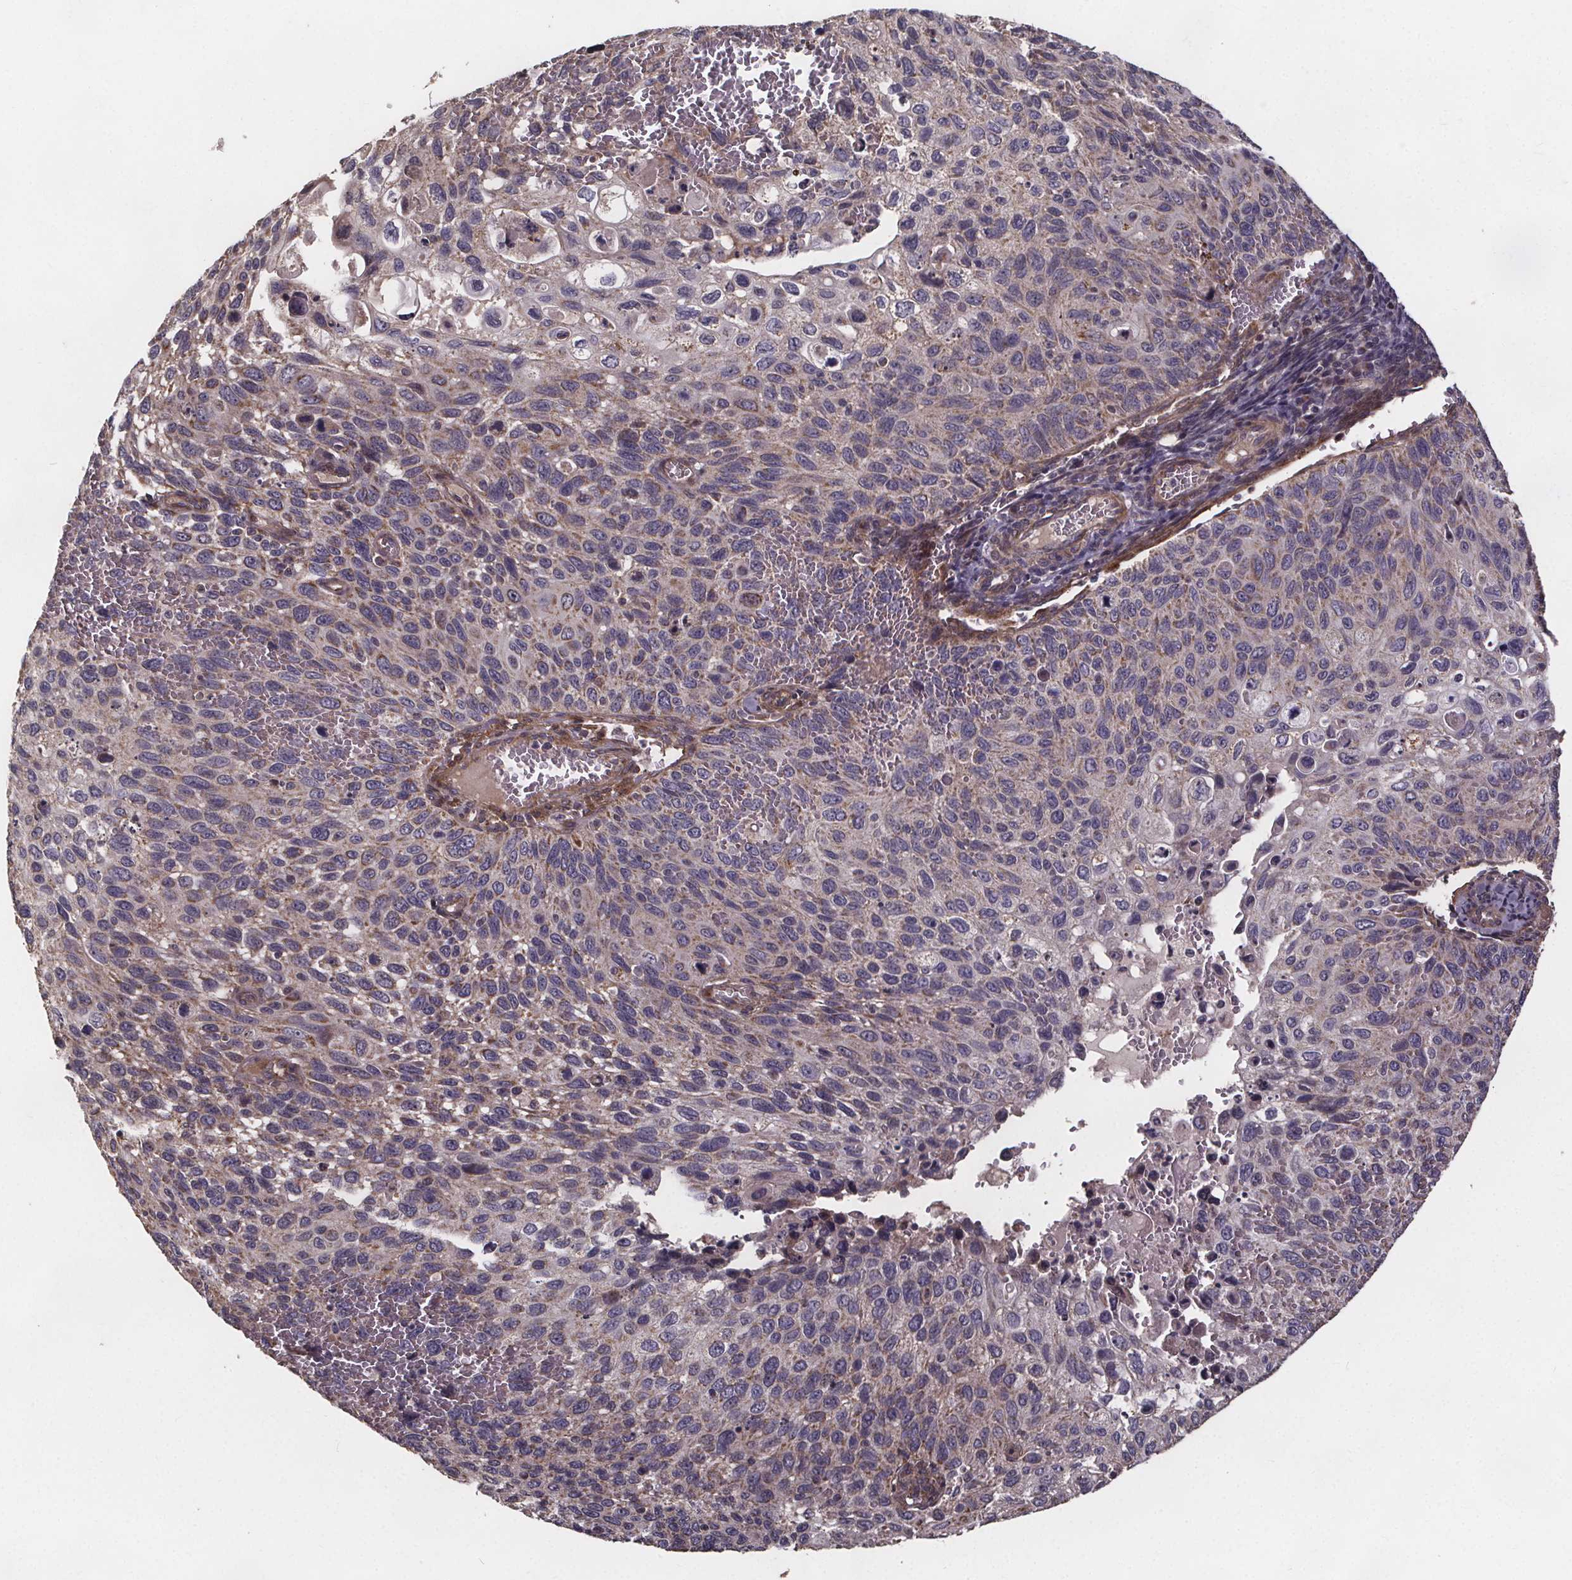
{"staining": {"intensity": "moderate", "quantity": "<25%", "location": "cytoplasmic/membranous"}, "tissue": "cervical cancer", "cell_type": "Tumor cells", "image_type": "cancer", "snomed": [{"axis": "morphology", "description": "Squamous cell carcinoma, NOS"}, {"axis": "topography", "description": "Cervix"}], "caption": "IHC image of human cervical cancer (squamous cell carcinoma) stained for a protein (brown), which demonstrates low levels of moderate cytoplasmic/membranous positivity in about <25% of tumor cells.", "gene": "YME1L1", "patient": {"sex": "female", "age": 70}}